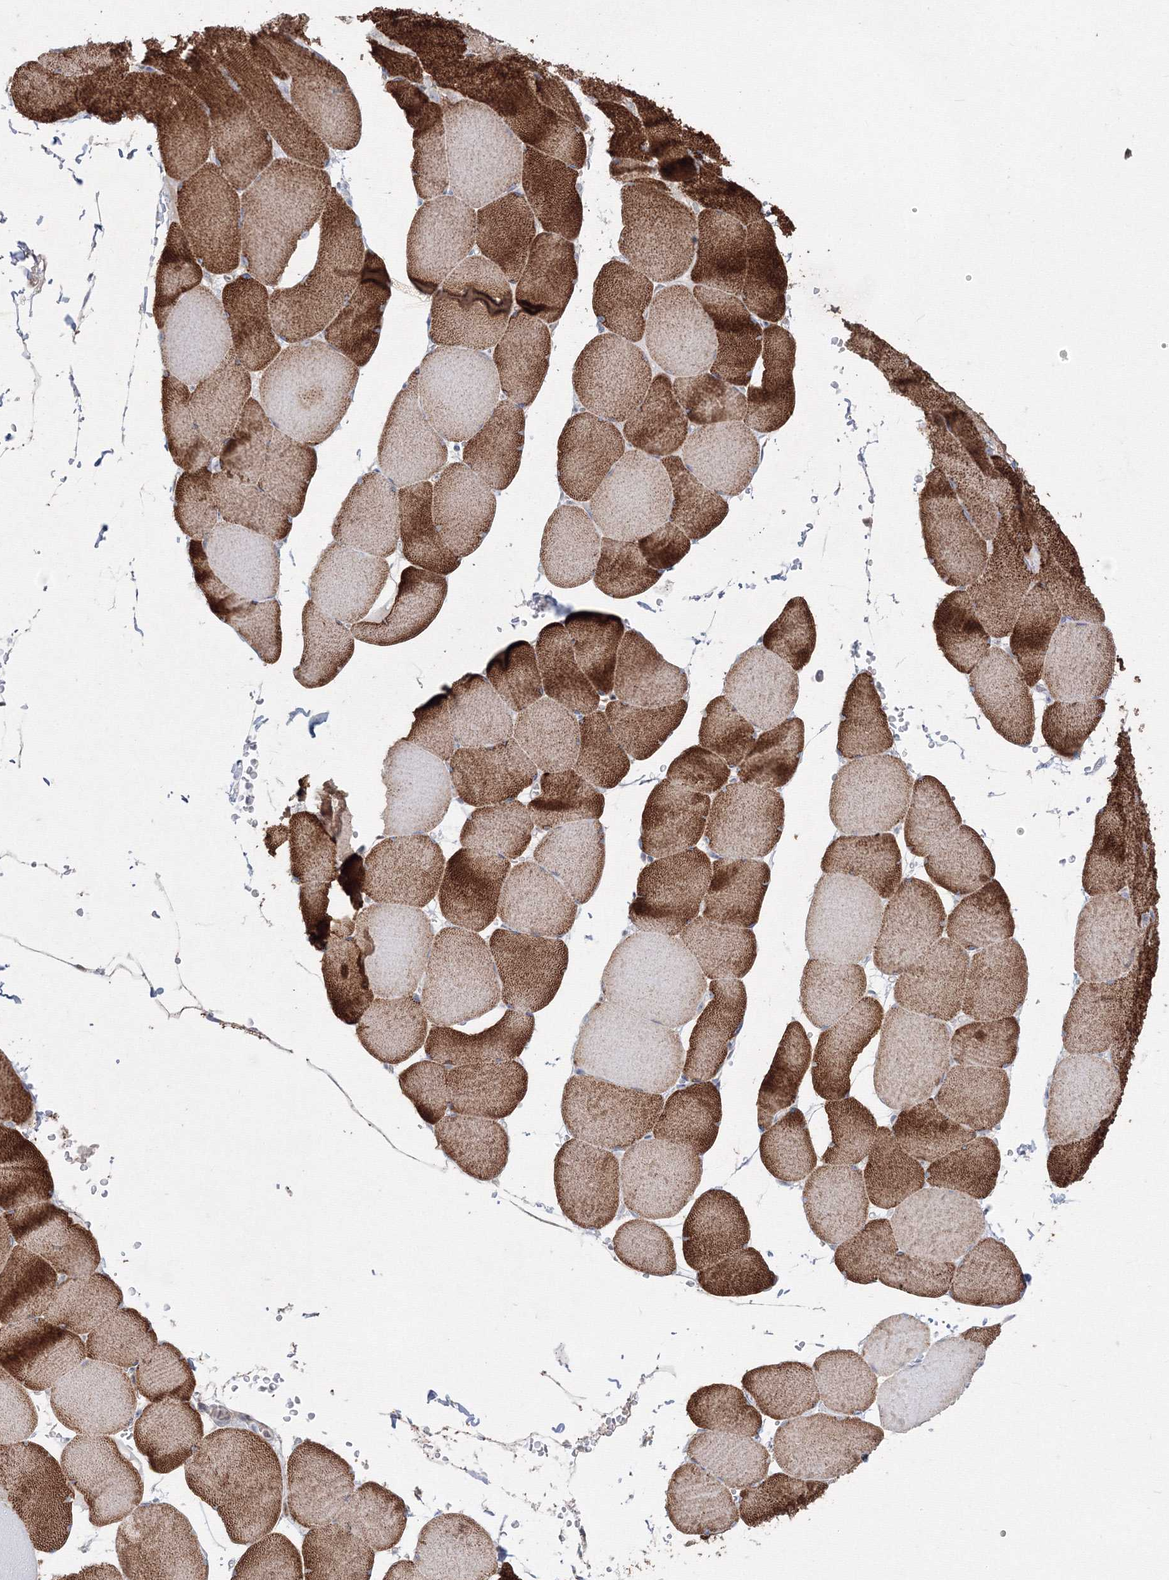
{"staining": {"intensity": "strong", "quantity": ">75%", "location": "cytoplasmic/membranous"}, "tissue": "skeletal muscle", "cell_type": "Myocytes", "image_type": "normal", "snomed": [{"axis": "morphology", "description": "Normal tissue, NOS"}, {"axis": "topography", "description": "Skeletal muscle"}, {"axis": "topography", "description": "Head-Neck"}], "caption": "Immunohistochemistry of unremarkable human skeletal muscle reveals high levels of strong cytoplasmic/membranous positivity in about >75% of myocytes.", "gene": "FBXL8", "patient": {"sex": "male", "age": 66}}